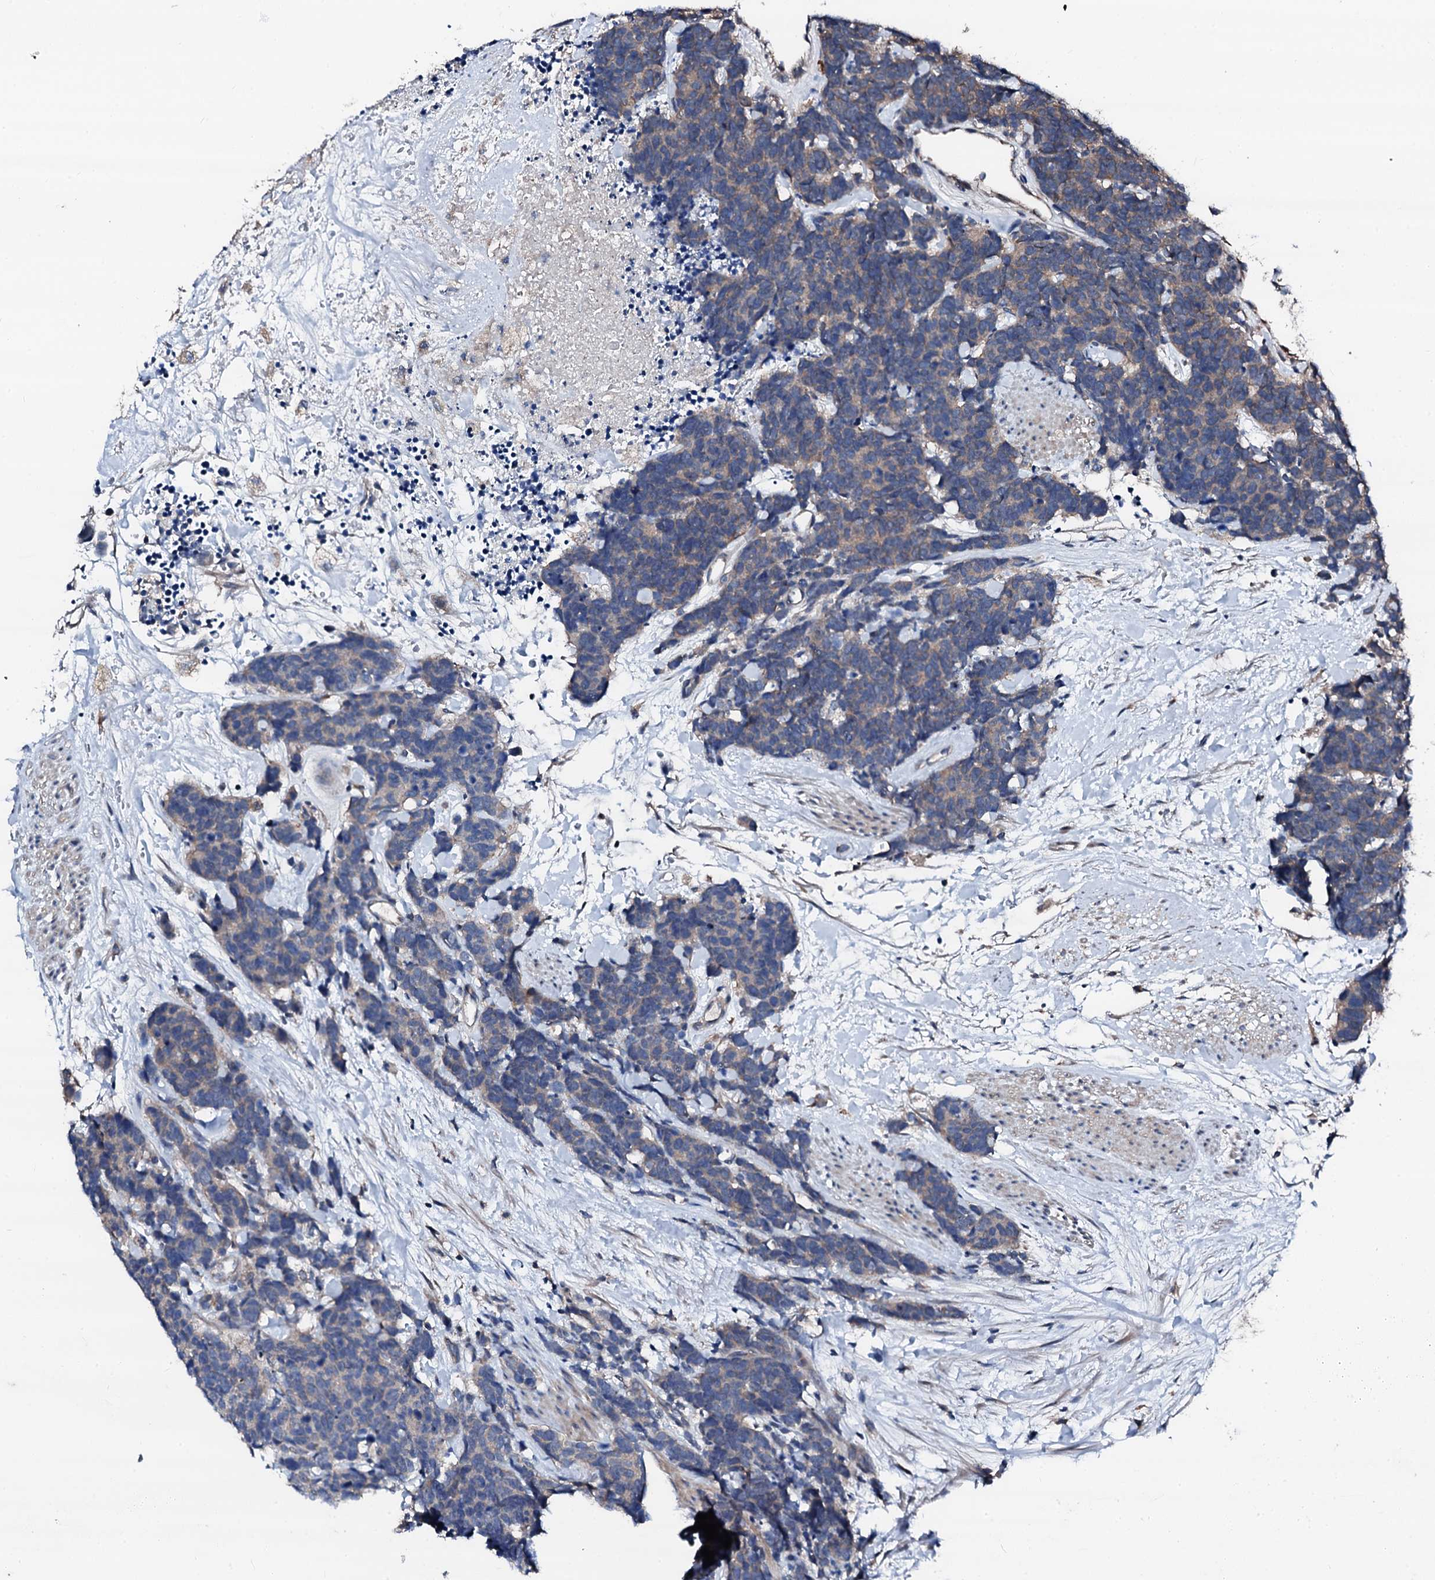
{"staining": {"intensity": "weak", "quantity": "<25%", "location": "cytoplasmic/membranous"}, "tissue": "carcinoid", "cell_type": "Tumor cells", "image_type": "cancer", "snomed": [{"axis": "morphology", "description": "Carcinoma, NOS"}, {"axis": "morphology", "description": "Carcinoid, malignant, NOS"}, {"axis": "topography", "description": "Urinary bladder"}], "caption": "The immunohistochemistry image has no significant staining in tumor cells of carcinoid tissue. The staining is performed using DAB (3,3'-diaminobenzidine) brown chromogen with nuclei counter-stained in using hematoxylin.", "gene": "TRAFD1", "patient": {"sex": "male", "age": 57}}